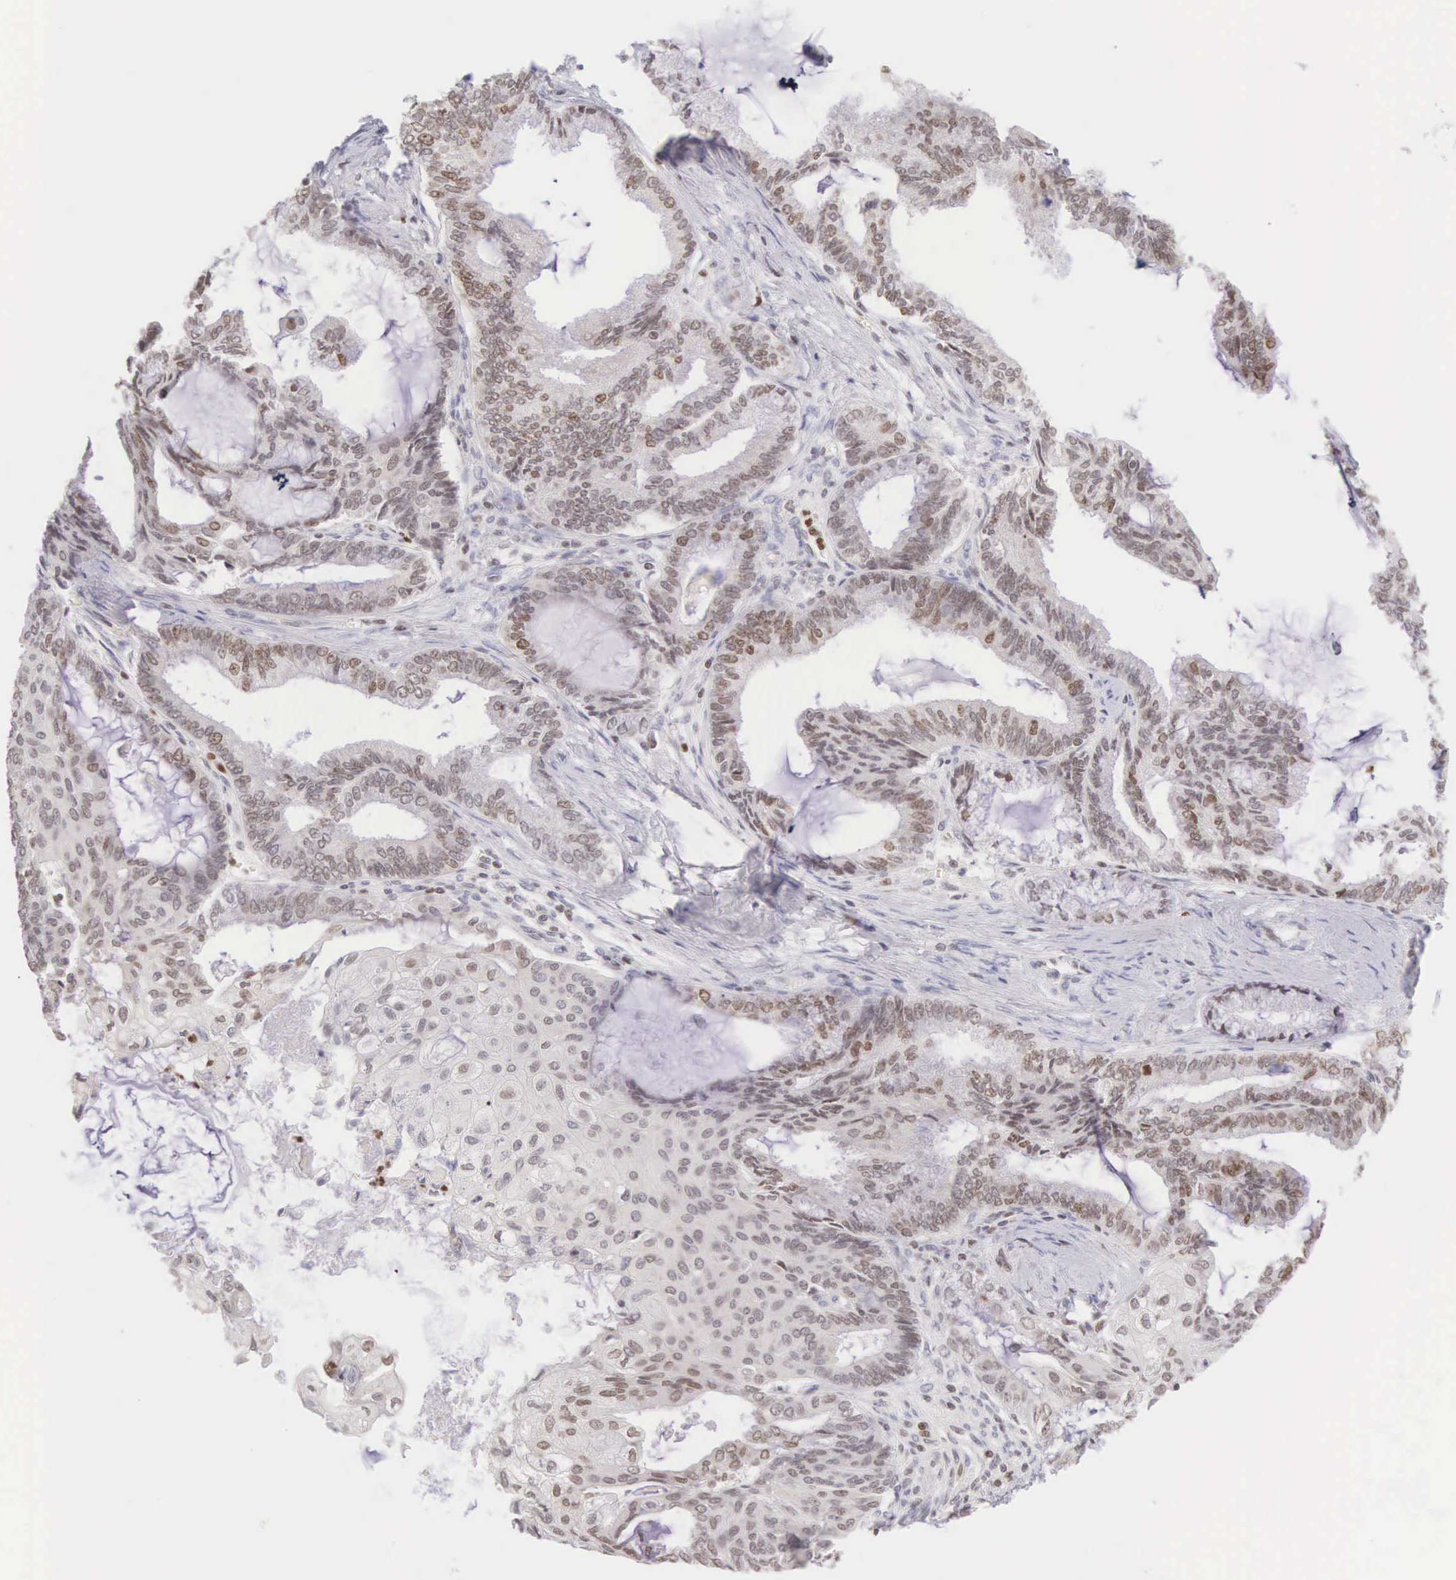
{"staining": {"intensity": "moderate", "quantity": "25%-75%", "location": "nuclear"}, "tissue": "endometrial cancer", "cell_type": "Tumor cells", "image_type": "cancer", "snomed": [{"axis": "morphology", "description": "Adenocarcinoma, NOS"}, {"axis": "topography", "description": "Endometrium"}], "caption": "Protein expression analysis of endometrial cancer (adenocarcinoma) exhibits moderate nuclear positivity in about 25%-75% of tumor cells. The protein is stained brown, and the nuclei are stained in blue (DAB IHC with brightfield microscopy, high magnification).", "gene": "VRK1", "patient": {"sex": "female", "age": 79}}